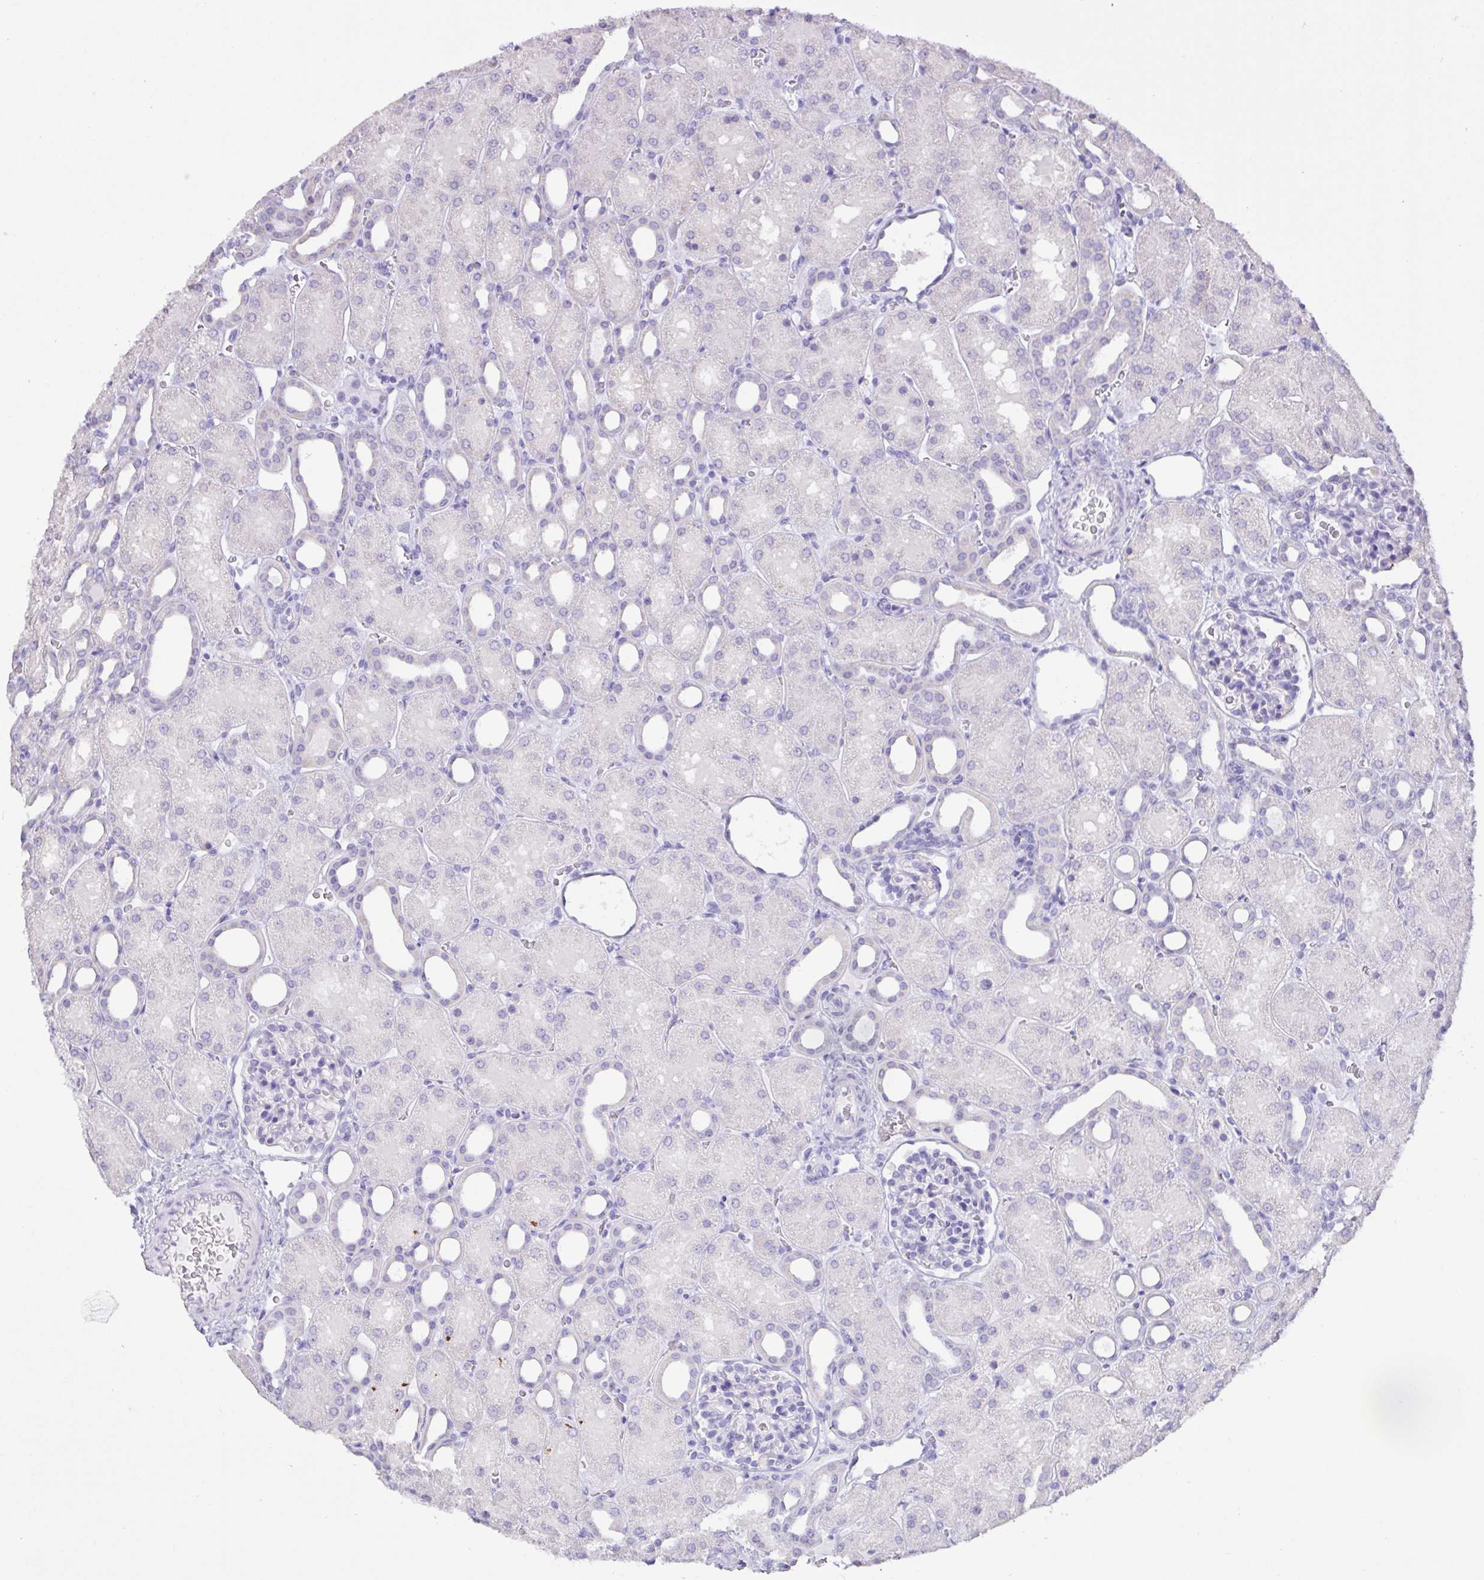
{"staining": {"intensity": "negative", "quantity": "none", "location": "none"}, "tissue": "kidney", "cell_type": "Cells in glomeruli", "image_type": "normal", "snomed": [{"axis": "morphology", "description": "Normal tissue, NOS"}, {"axis": "topography", "description": "Kidney"}], "caption": "Immunohistochemistry (IHC) of unremarkable kidney shows no staining in cells in glomeruli. Brightfield microscopy of immunohistochemistry (IHC) stained with DAB (3,3'-diaminobenzidine) (brown) and hematoxylin (blue), captured at high magnification.", "gene": "CST11", "patient": {"sex": "male", "age": 2}}